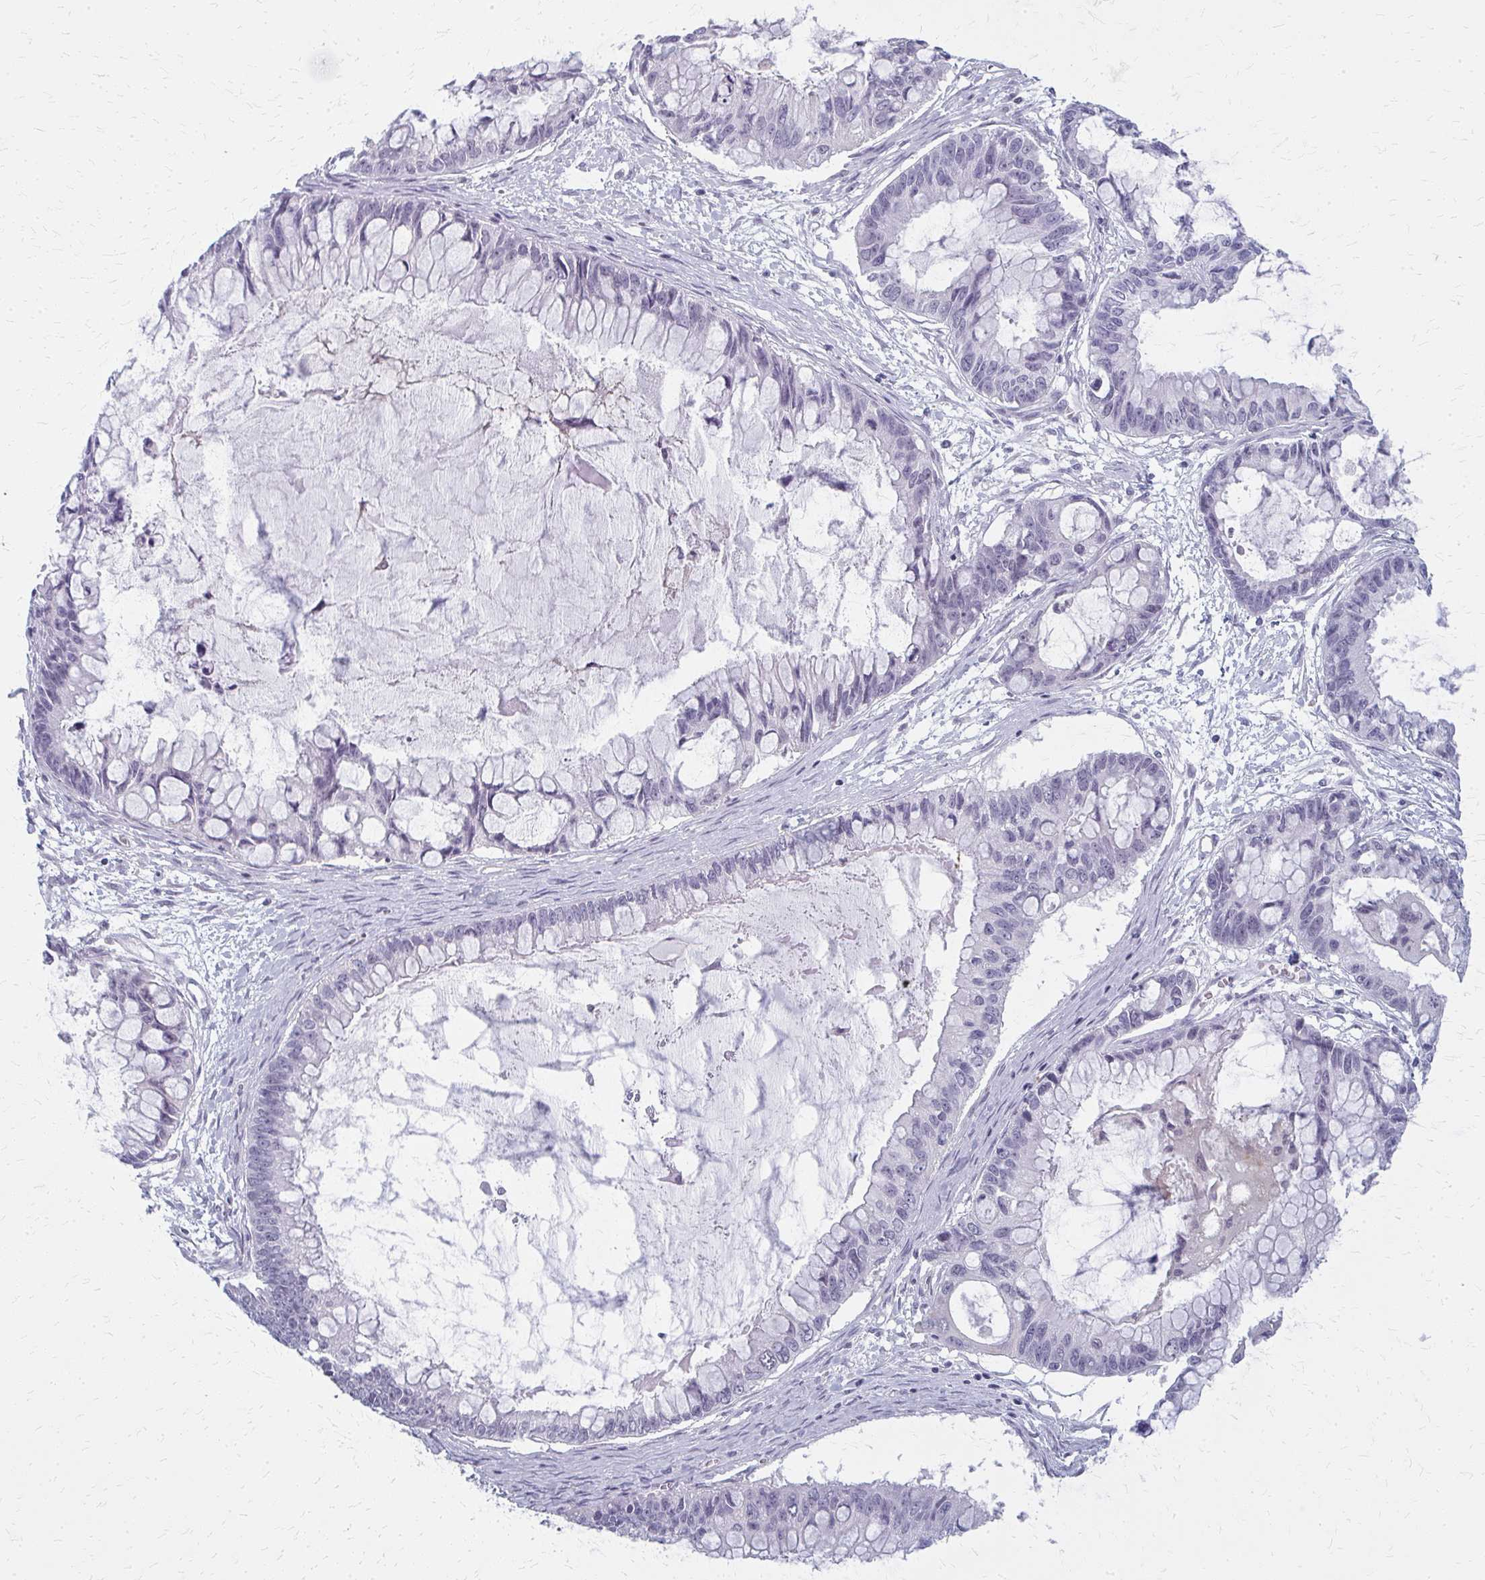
{"staining": {"intensity": "negative", "quantity": "none", "location": "none"}, "tissue": "ovarian cancer", "cell_type": "Tumor cells", "image_type": "cancer", "snomed": [{"axis": "morphology", "description": "Cystadenocarcinoma, mucinous, NOS"}, {"axis": "topography", "description": "Ovary"}], "caption": "Mucinous cystadenocarcinoma (ovarian) stained for a protein using IHC exhibits no positivity tumor cells.", "gene": "CASQ2", "patient": {"sex": "female", "age": 63}}